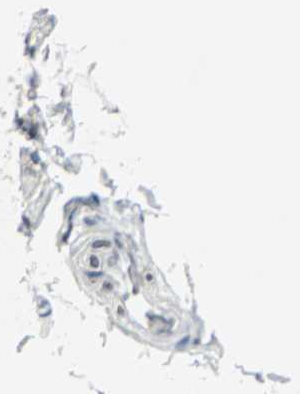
{"staining": {"intensity": "moderate", "quantity": "<25%", "location": "nuclear"}, "tissue": "adipose tissue", "cell_type": "Adipocytes", "image_type": "normal", "snomed": [{"axis": "morphology", "description": "Normal tissue, NOS"}, {"axis": "topography", "description": "Soft tissue"}], "caption": "Adipose tissue stained for a protein shows moderate nuclear positivity in adipocytes. The protein of interest is stained brown, and the nuclei are stained in blue (DAB IHC with brightfield microscopy, high magnification).", "gene": "MEIS2", "patient": {"sex": "male", "age": 26}}